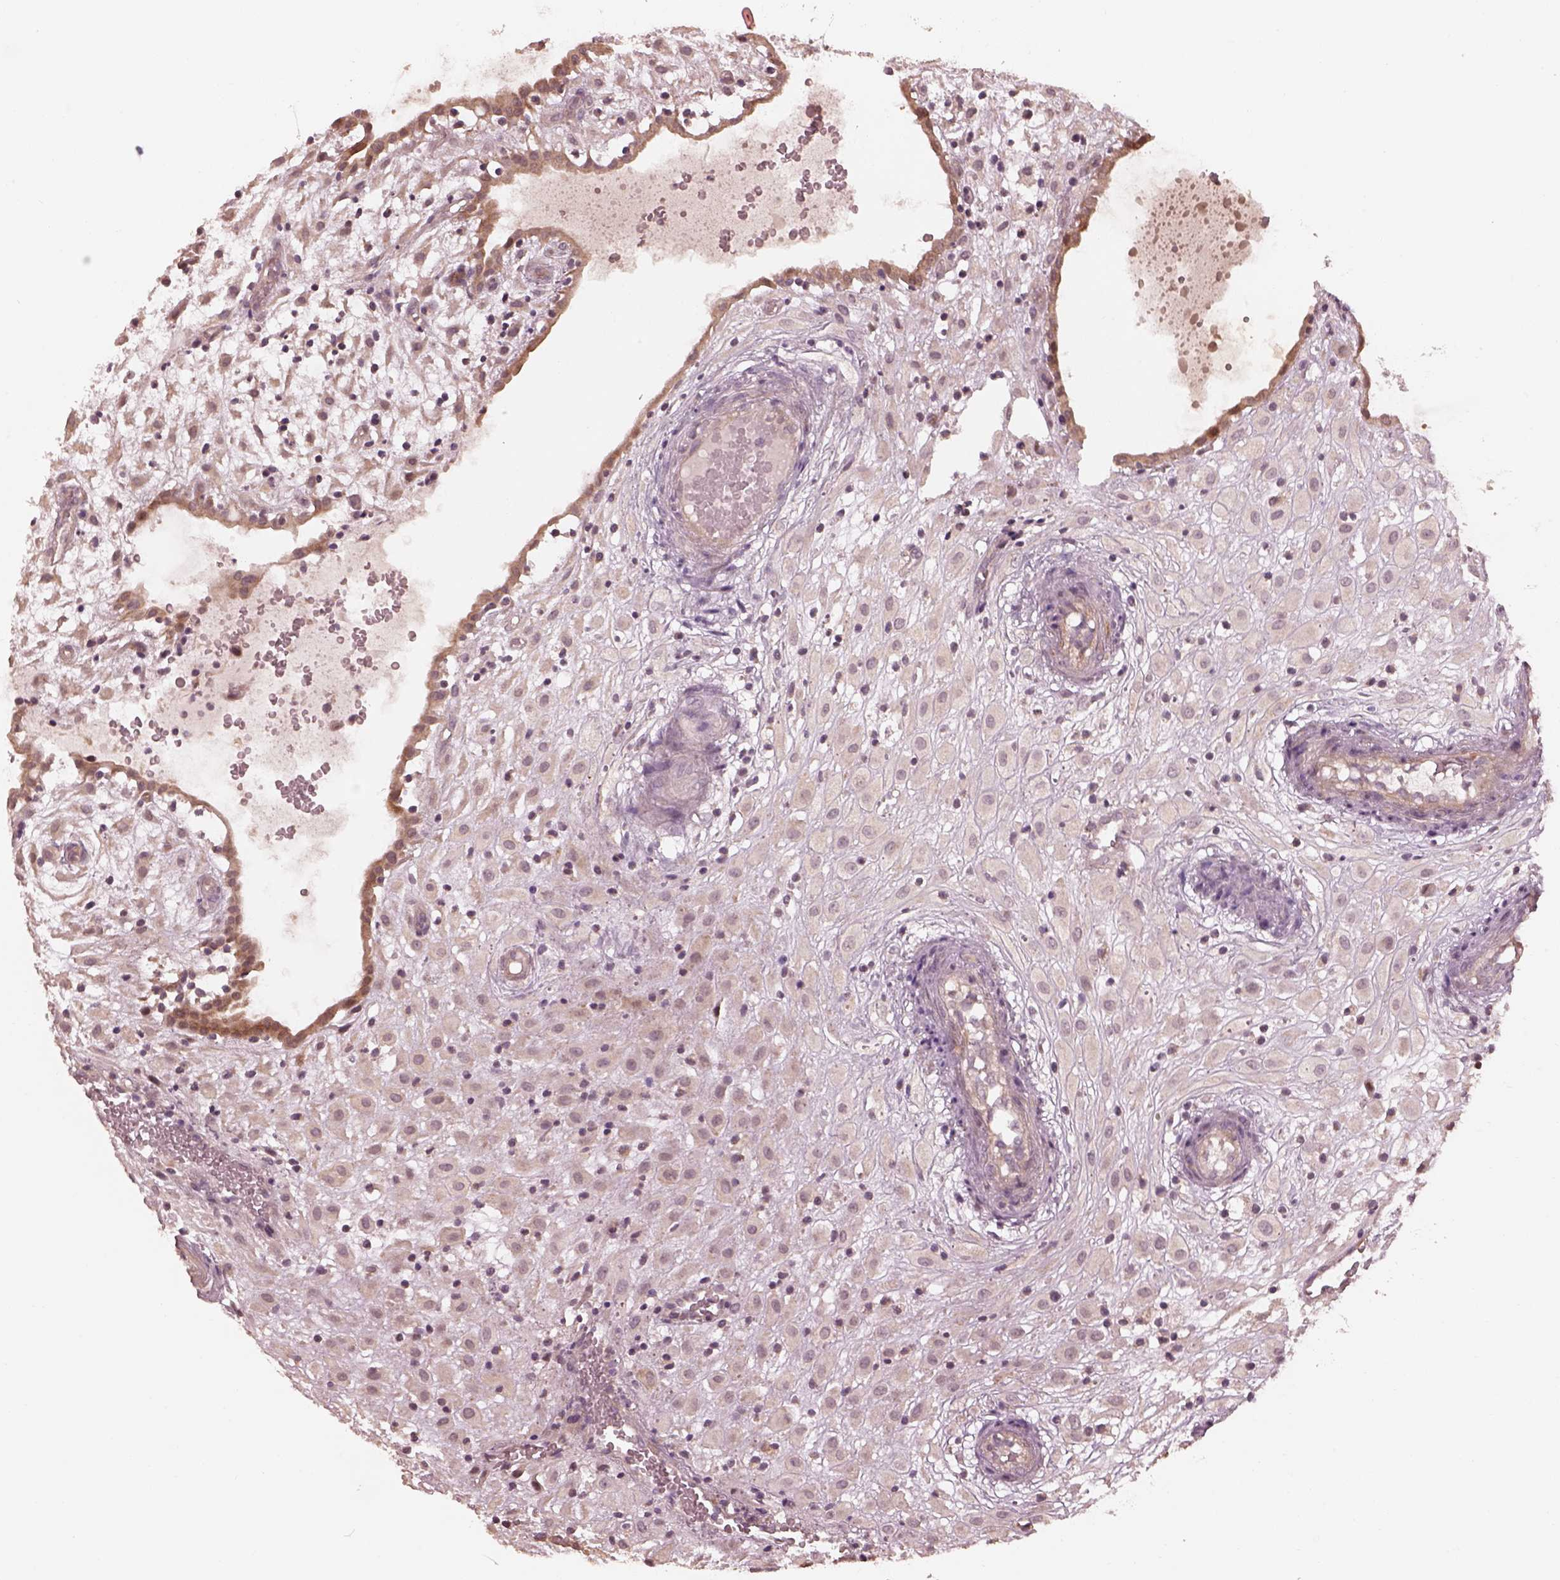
{"staining": {"intensity": "negative", "quantity": "none", "location": "none"}, "tissue": "placenta", "cell_type": "Decidual cells", "image_type": "normal", "snomed": [{"axis": "morphology", "description": "Normal tissue, NOS"}, {"axis": "topography", "description": "Placenta"}], "caption": "Immunohistochemical staining of unremarkable placenta displays no significant expression in decidual cells. The staining is performed using DAB brown chromogen with nuclei counter-stained in using hematoxylin.", "gene": "SLC25A46", "patient": {"sex": "female", "age": 24}}